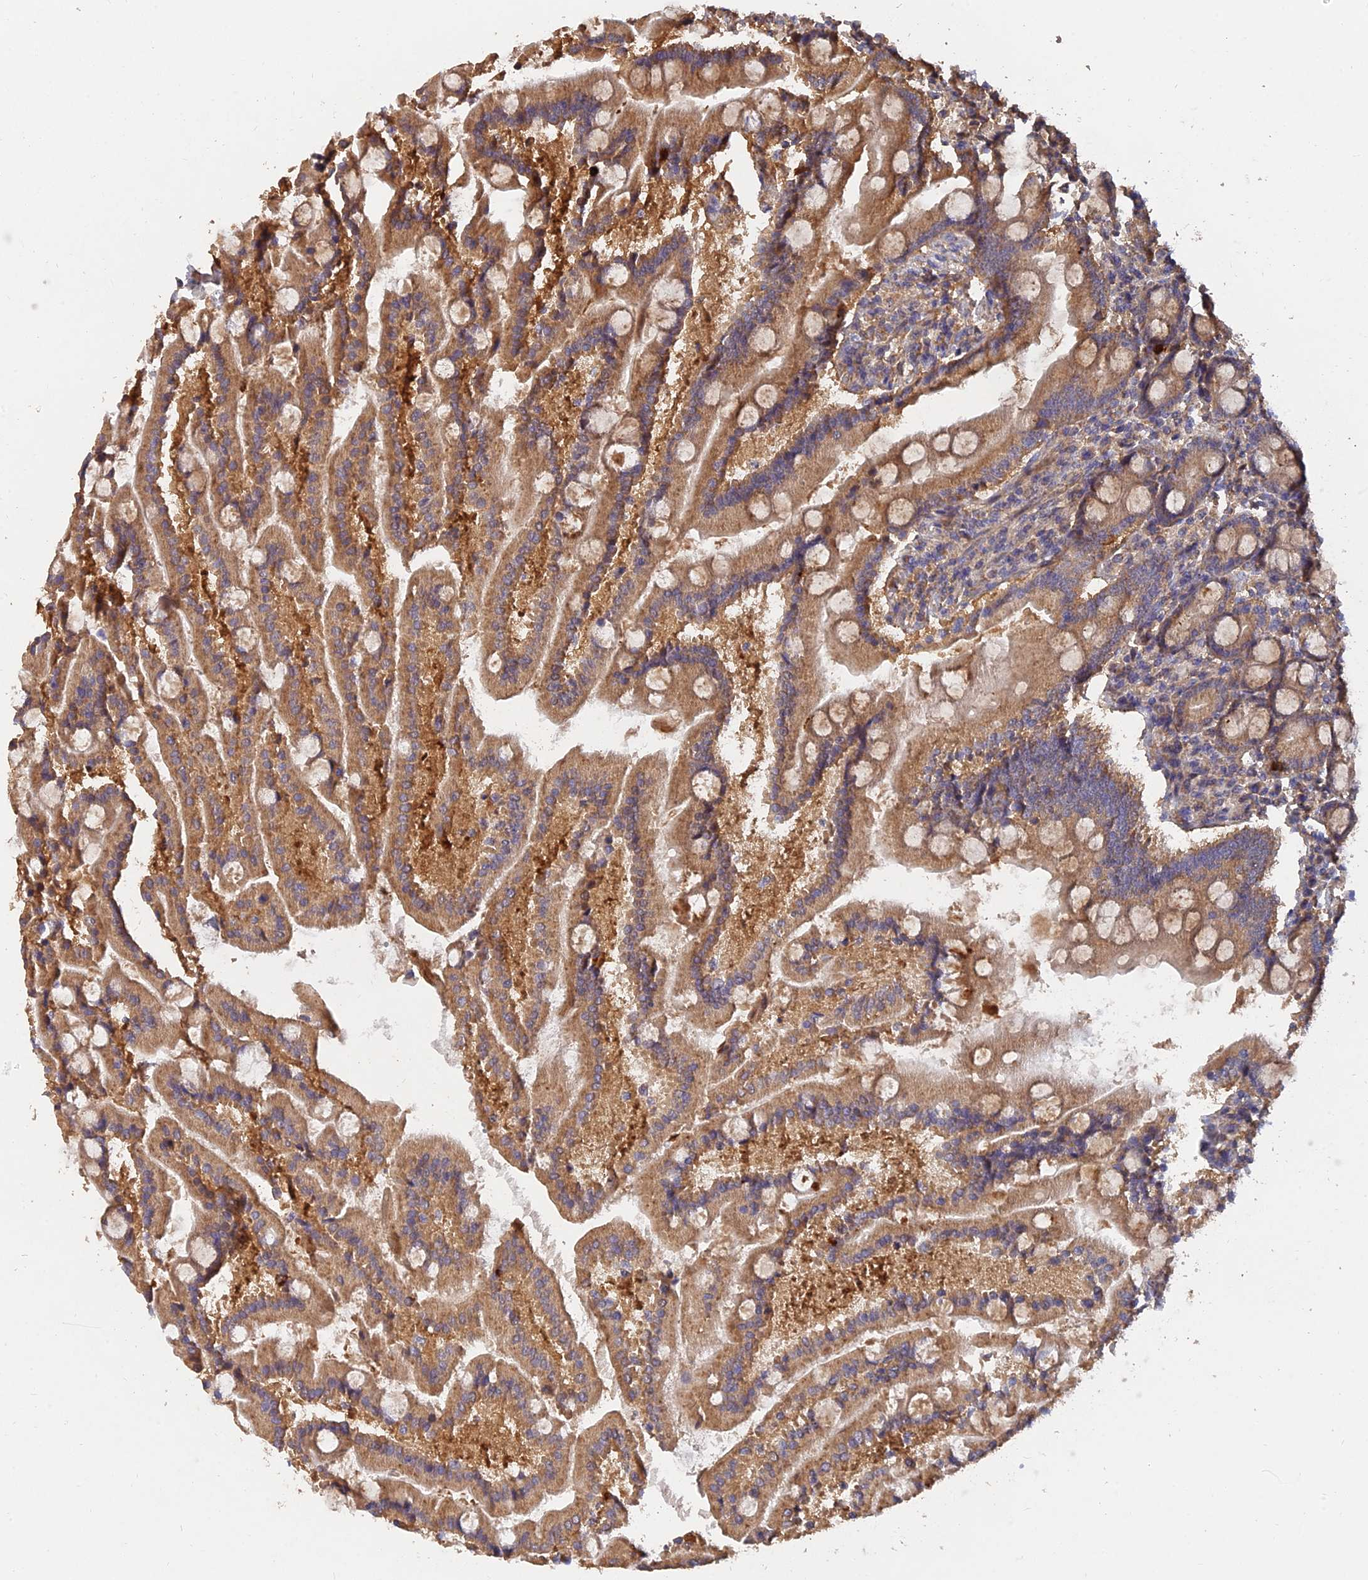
{"staining": {"intensity": "moderate", "quantity": ">75%", "location": "cytoplasmic/membranous"}, "tissue": "duodenum", "cell_type": "Glandular cells", "image_type": "normal", "snomed": [{"axis": "morphology", "description": "Normal tissue, NOS"}, {"axis": "topography", "description": "Duodenum"}], "caption": "High-magnification brightfield microscopy of unremarkable duodenum stained with DAB (3,3'-diaminobenzidine) (brown) and counterstained with hematoxylin (blue). glandular cells exhibit moderate cytoplasmic/membranous expression is identified in approximately>75% of cells. (IHC, brightfield microscopy, high magnification).", "gene": "SLC38A11", "patient": {"sex": "male", "age": 50}}